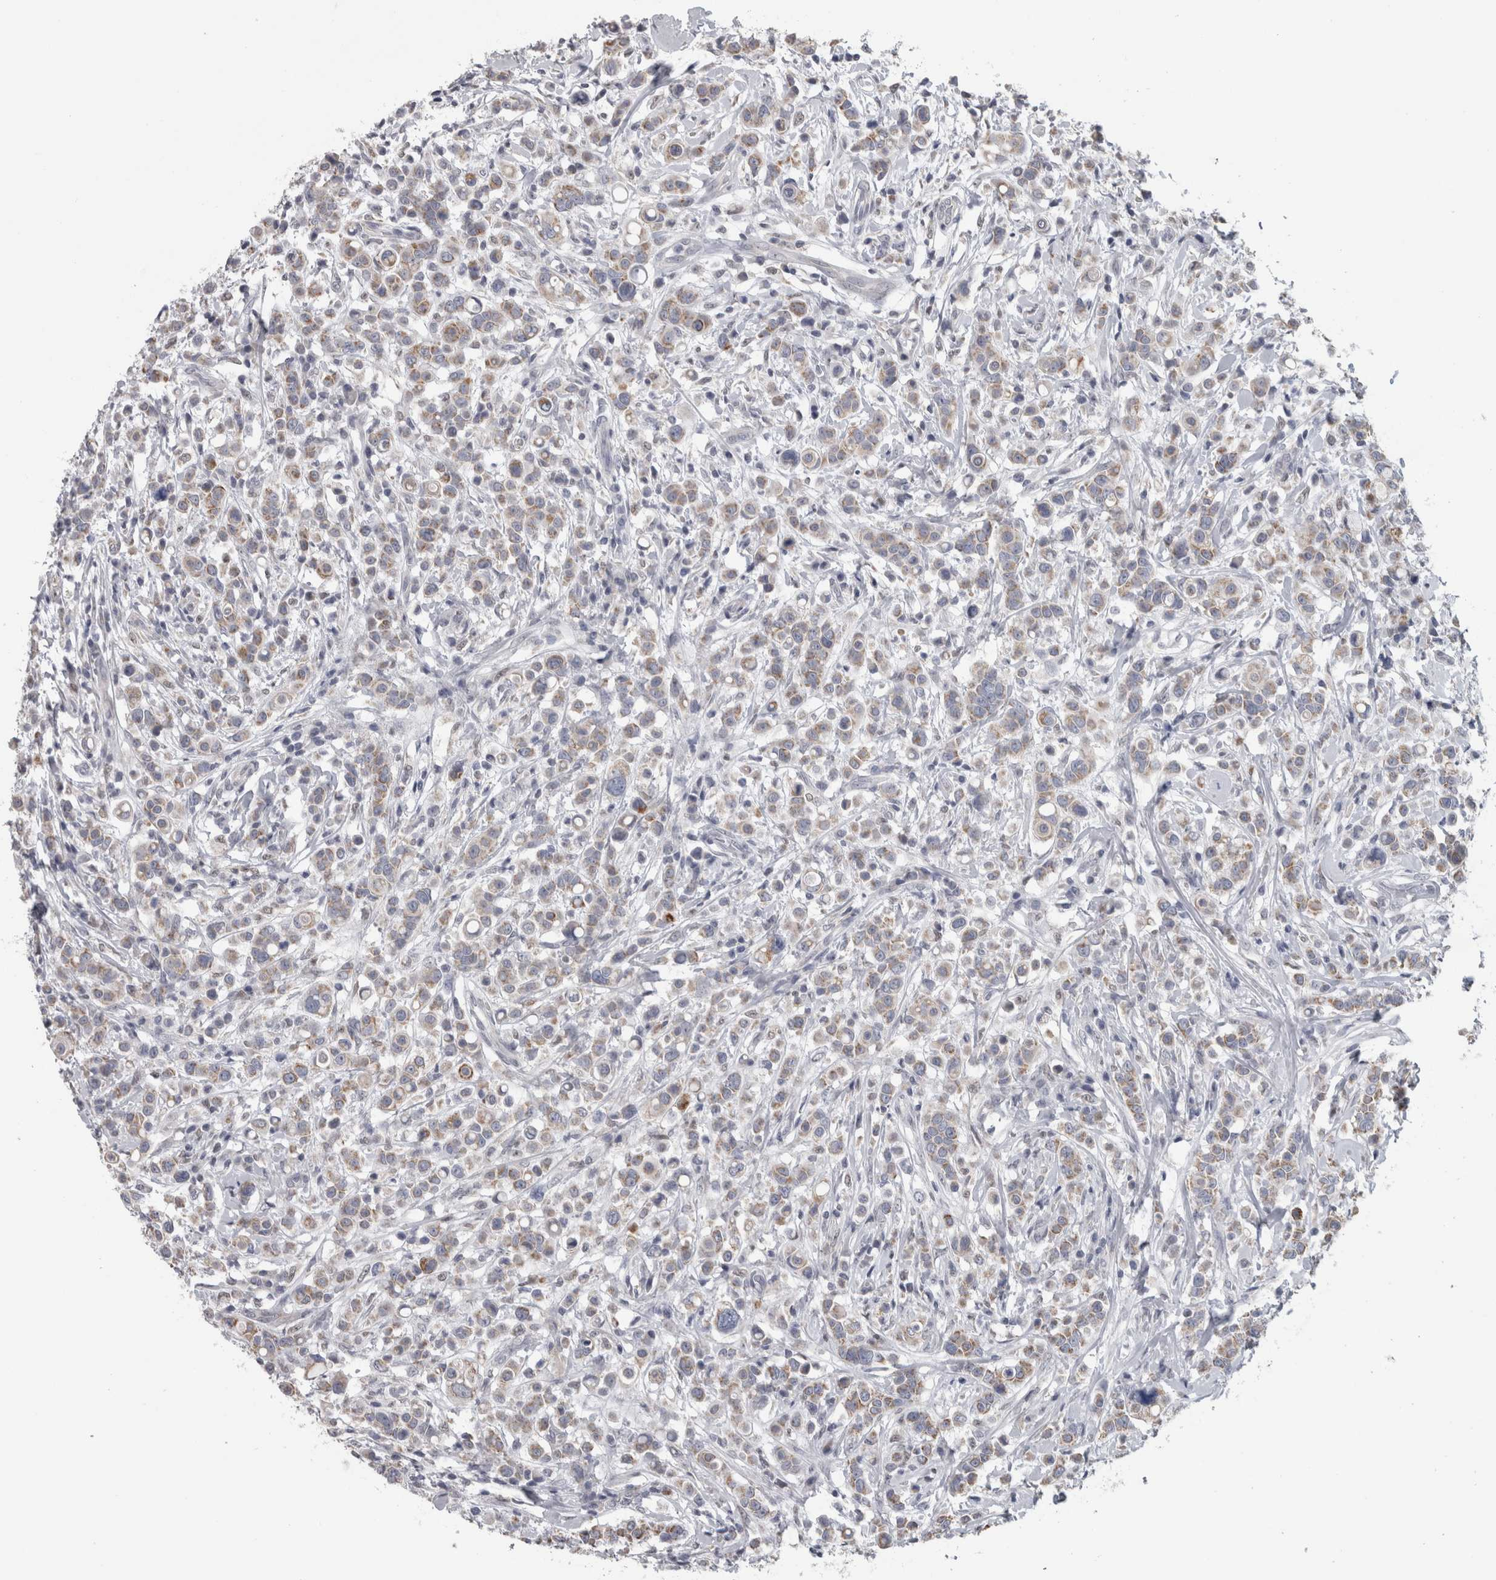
{"staining": {"intensity": "weak", "quantity": ">75%", "location": "cytoplasmic/membranous"}, "tissue": "breast cancer", "cell_type": "Tumor cells", "image_type": "cancer", "snomed": [{"axis": "morphology", "description": "Duct carcinoma"}, {"axis": "topography", "description": "Breast"}], "caption": "High-power microscopy captured an immunohistochemistry (IHC) histopathology image of breast cancer, revealing weak cytoplasmic/membranous positivity in about >75% of tumor cells. (brown staining indicates protein expression, while blue staining denotes nuclei).", "gene": "OR2K2", "patient": {"sex": "female", "age": 27}}